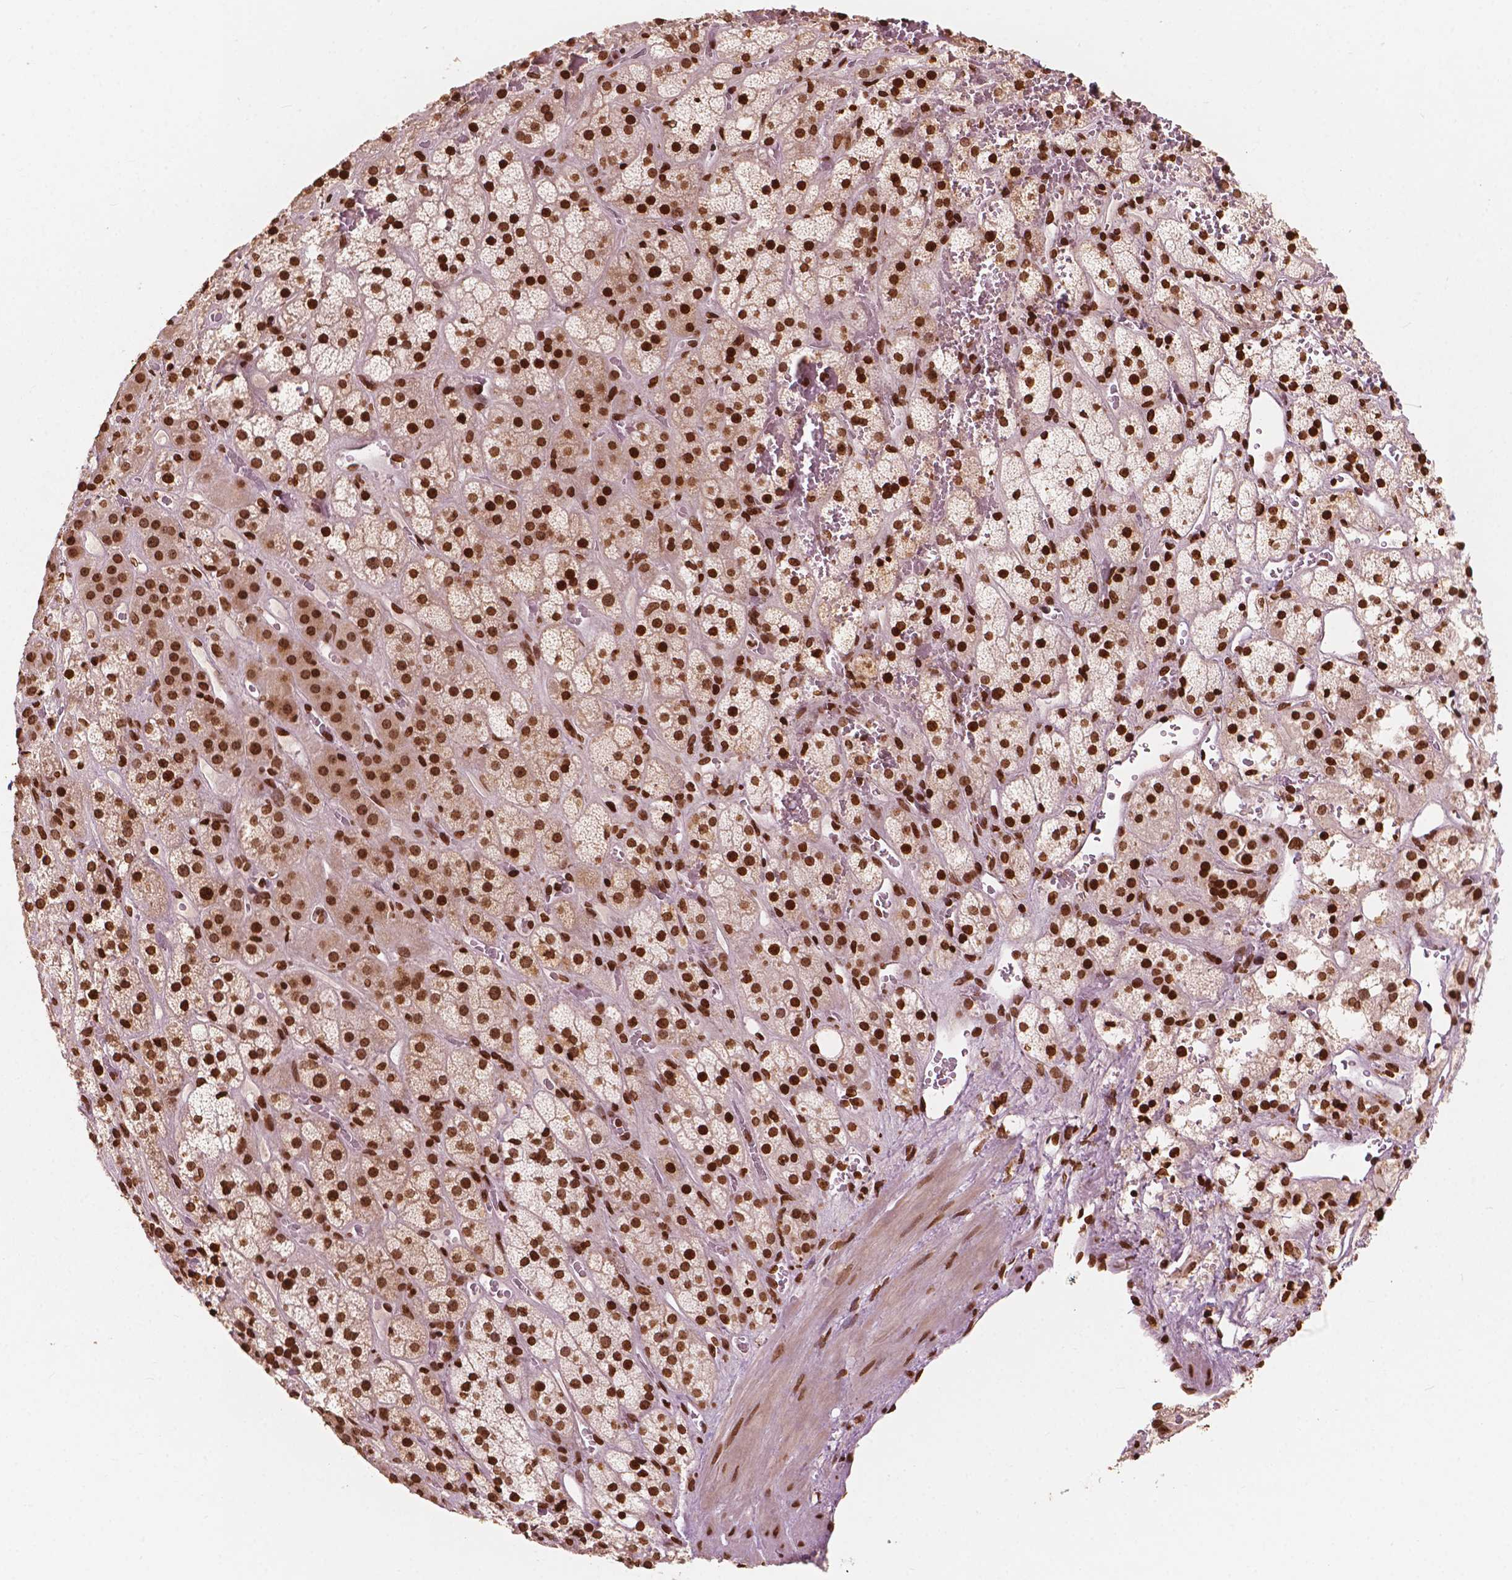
{"staining": {"intensity": "strong", "quantity": ">75%", "location": "nuclear"}, "tissue": "adrenal gland", "cell_type": "Glandular cells", "image_type": "normal", "snomed": [{"axis": "morphology", "description": "Normal tissue, NOS"}, {"axis": "topography", "description": "Adrenal gland"}], "caption": "IHC staining of unremarkable adrenal gland, which demonstrates high levels of strong nuclear expression in approximately >75% of glandular cells indicating strong nuclear protein staining. The staining was performed using DAB (3,3'-diaminobenzidine) (brown) for protein detection and nuclei were counterstained in hematoxylin (blue).", "gene": "H3C7", "patient": {"sex": "male", "age": 57}}